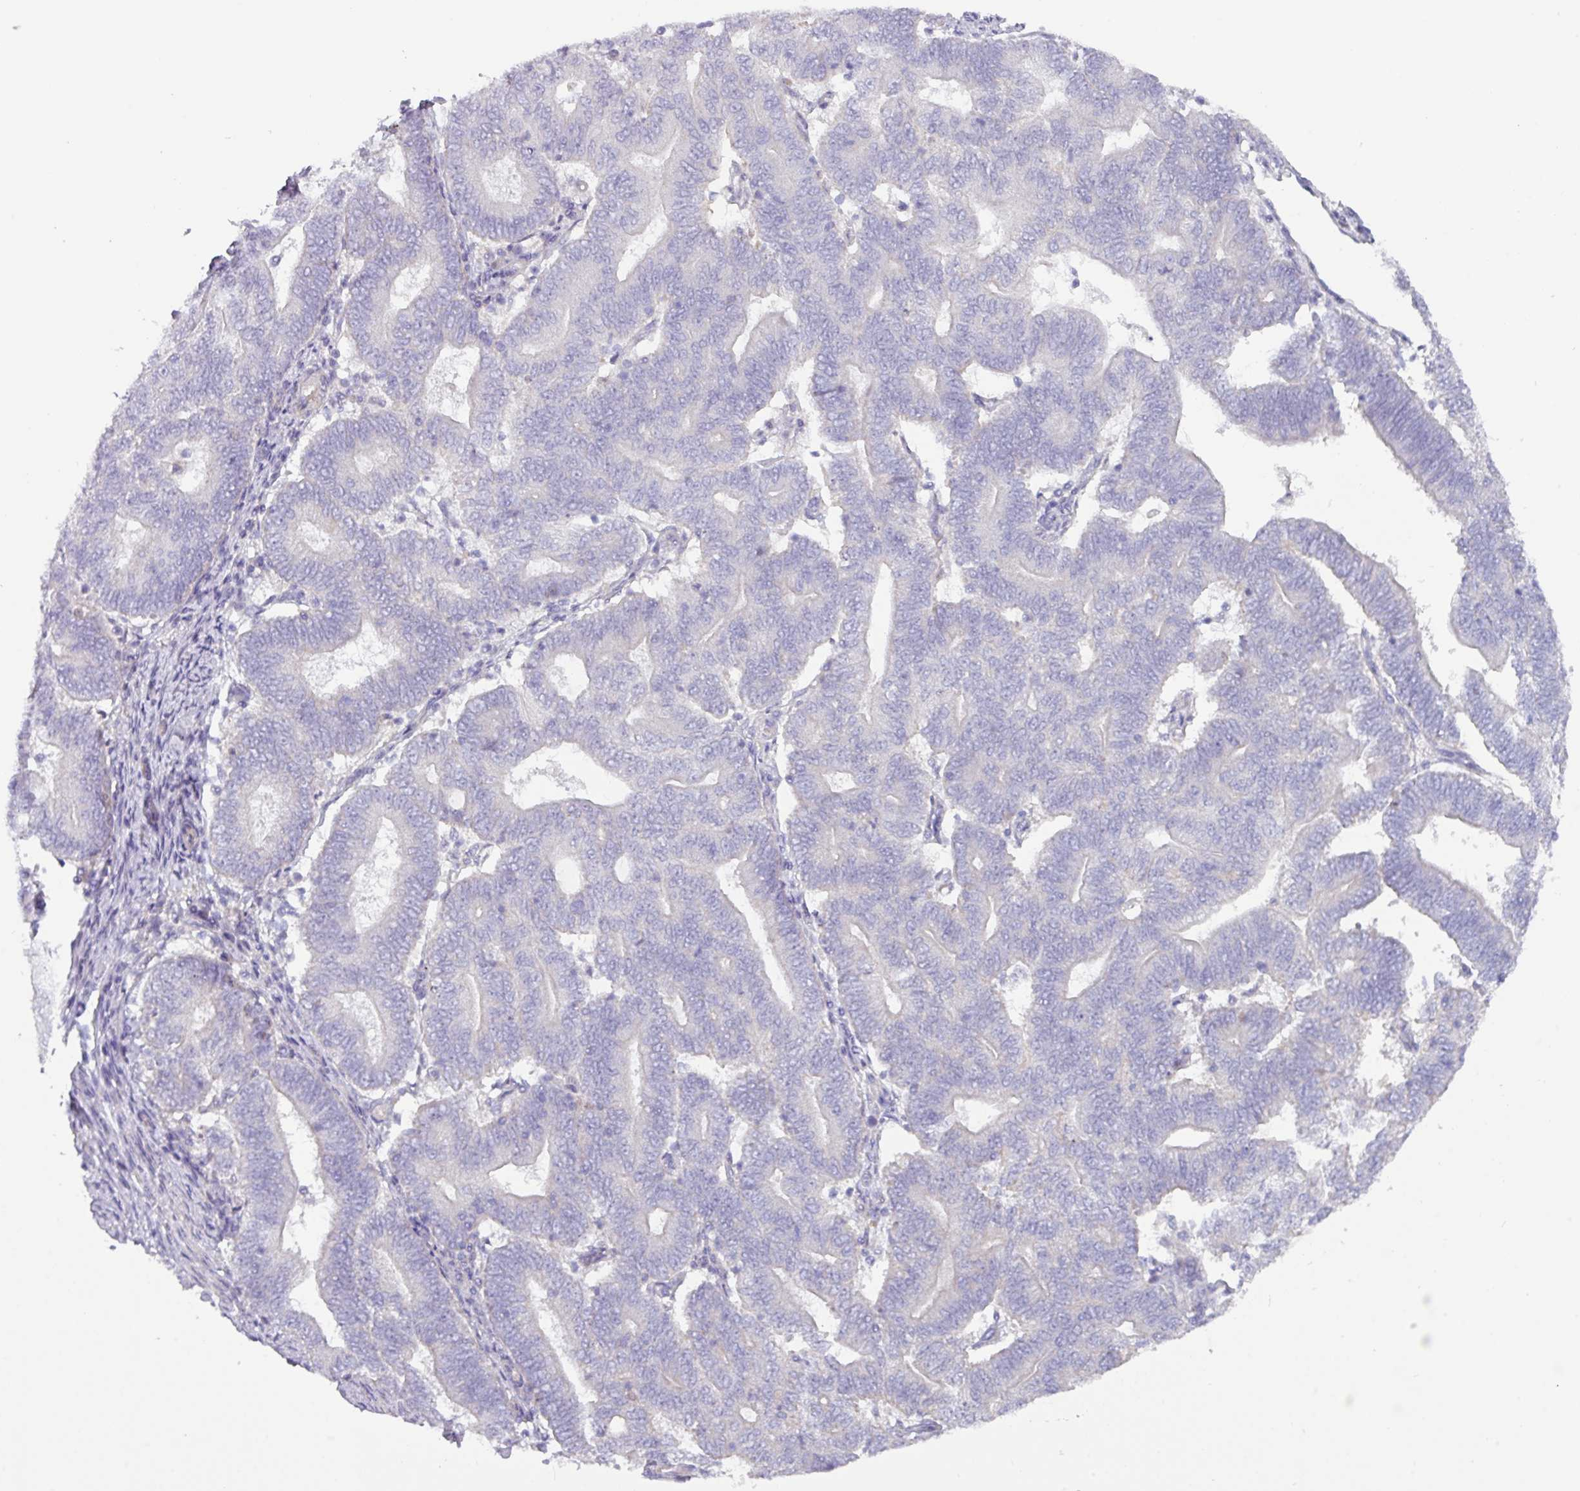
{"staining": {"intensity": "negative", "quantity": "none", "location": "none"}, "tissue": "endometrial cancer", "cell_type": "Tumor cells", "image_type": "cancer", "snomed": [{"axis": "morphology", "description": "Adenocarcinoma, NOS"}, {"axis": "topography", "description": "Endometrium"}], "caption": "Protein analysis of adenocarcinoma (endometrial) shows no significant expression in tumor cells. (Brightfield microscopy of DAB immunohistochemistry (IHC) at high magnification).", "gene": "RGS16", "patient": {"sex": "female", "age": 70}}